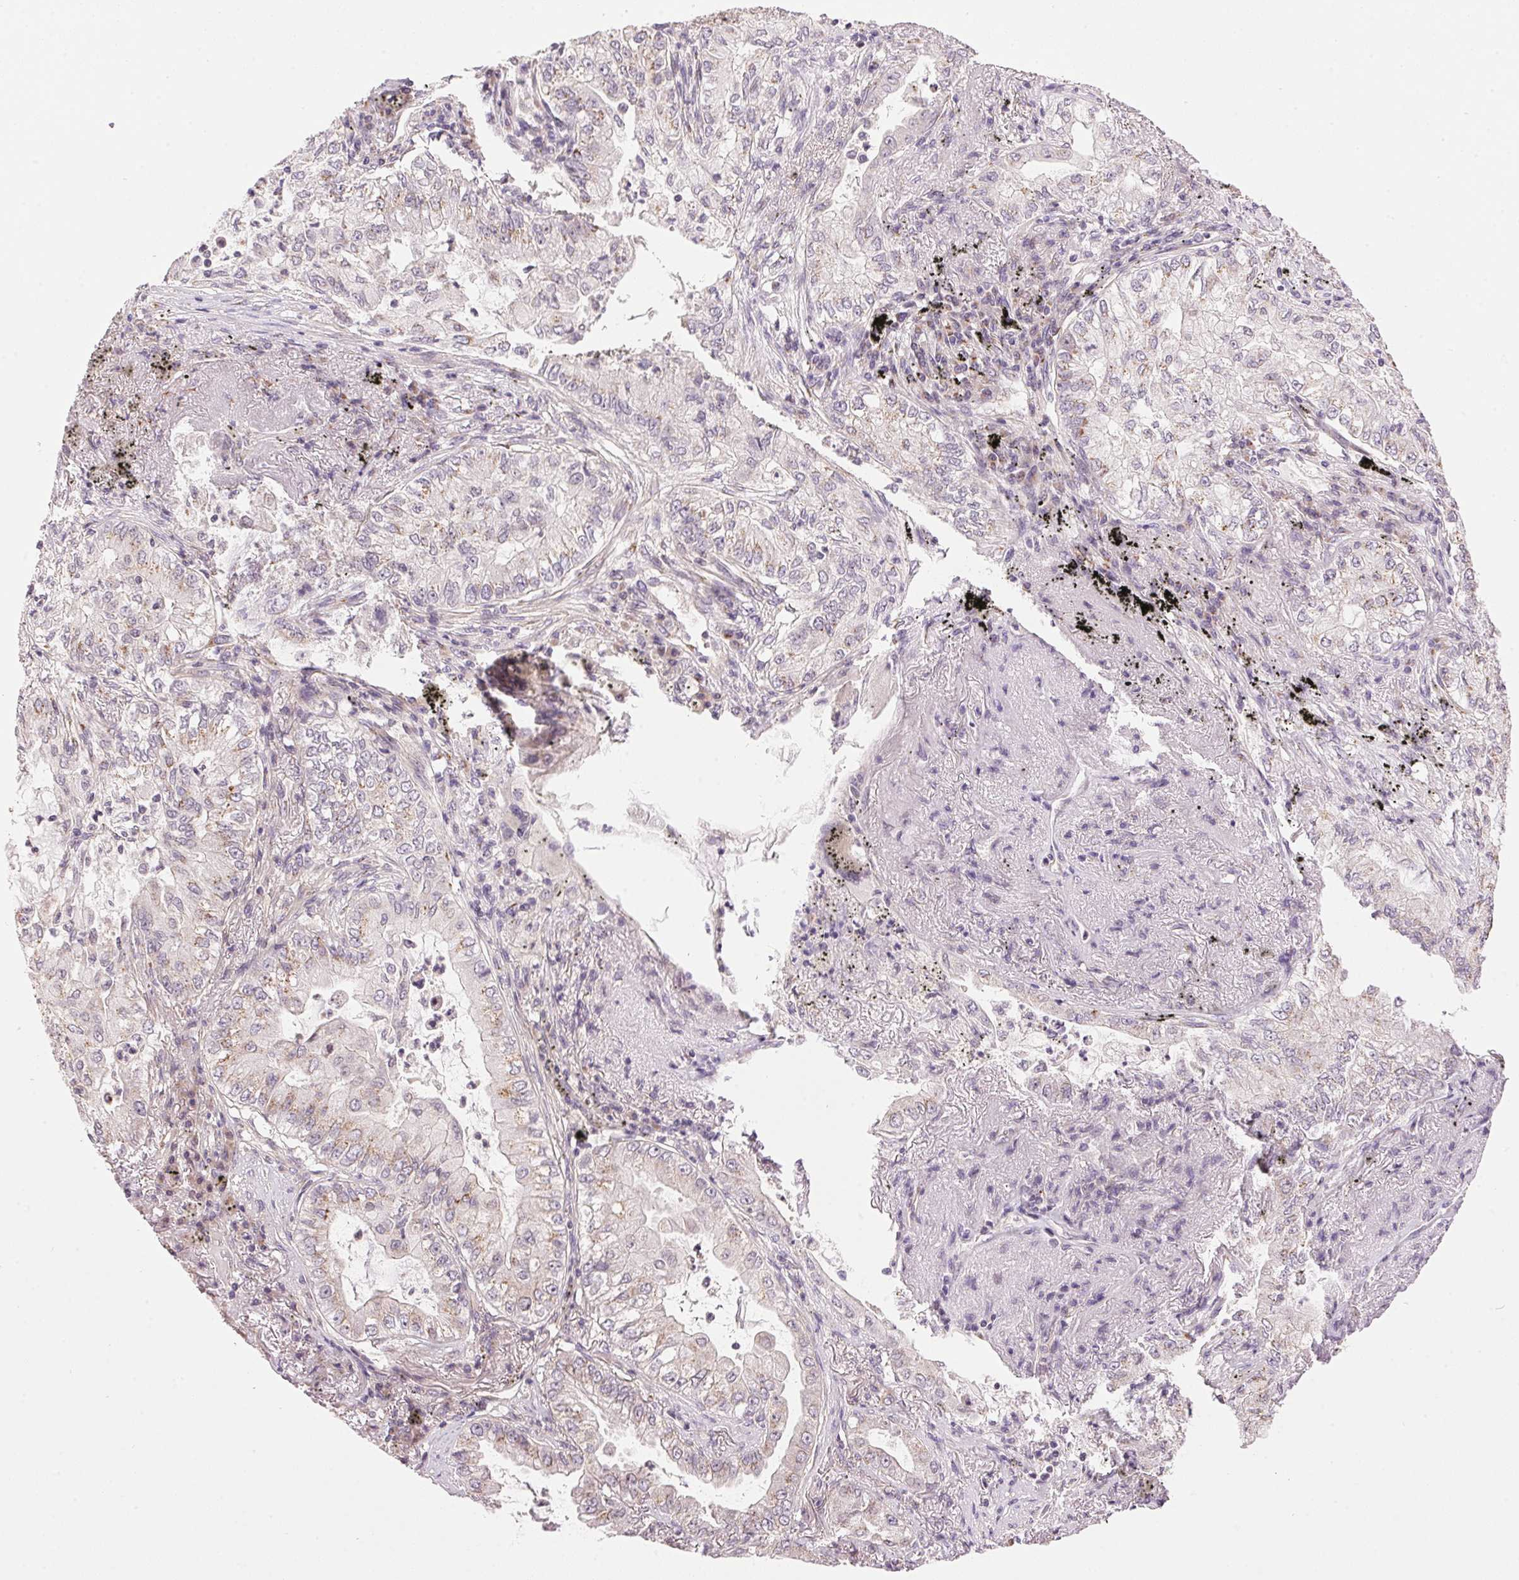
{"staining": {"intensity": "moderate", "quantity": "<25%", "location": "cytoplasmic/membranous"}, "tissue": "lung cancer", "cell_type": "Tumor cells", "image_type": "cancer", "snomed": [{"axis": "morphology", "description": "Adenocarcinoma, NOS"}, {"axis": "topography", "description": "Lung"}], "caption": "IHC (DAB) staining of human adenocarcinoma (lung) demonstrates moderate cytoplasmic/membranous protein positivity in about <25% of tumor cells. Immunohistochemistry stains the protein in brown and the nuclei are stained blue.", "gene": "GOLPH3", "patient": {"sex": "female", "age": 73}}